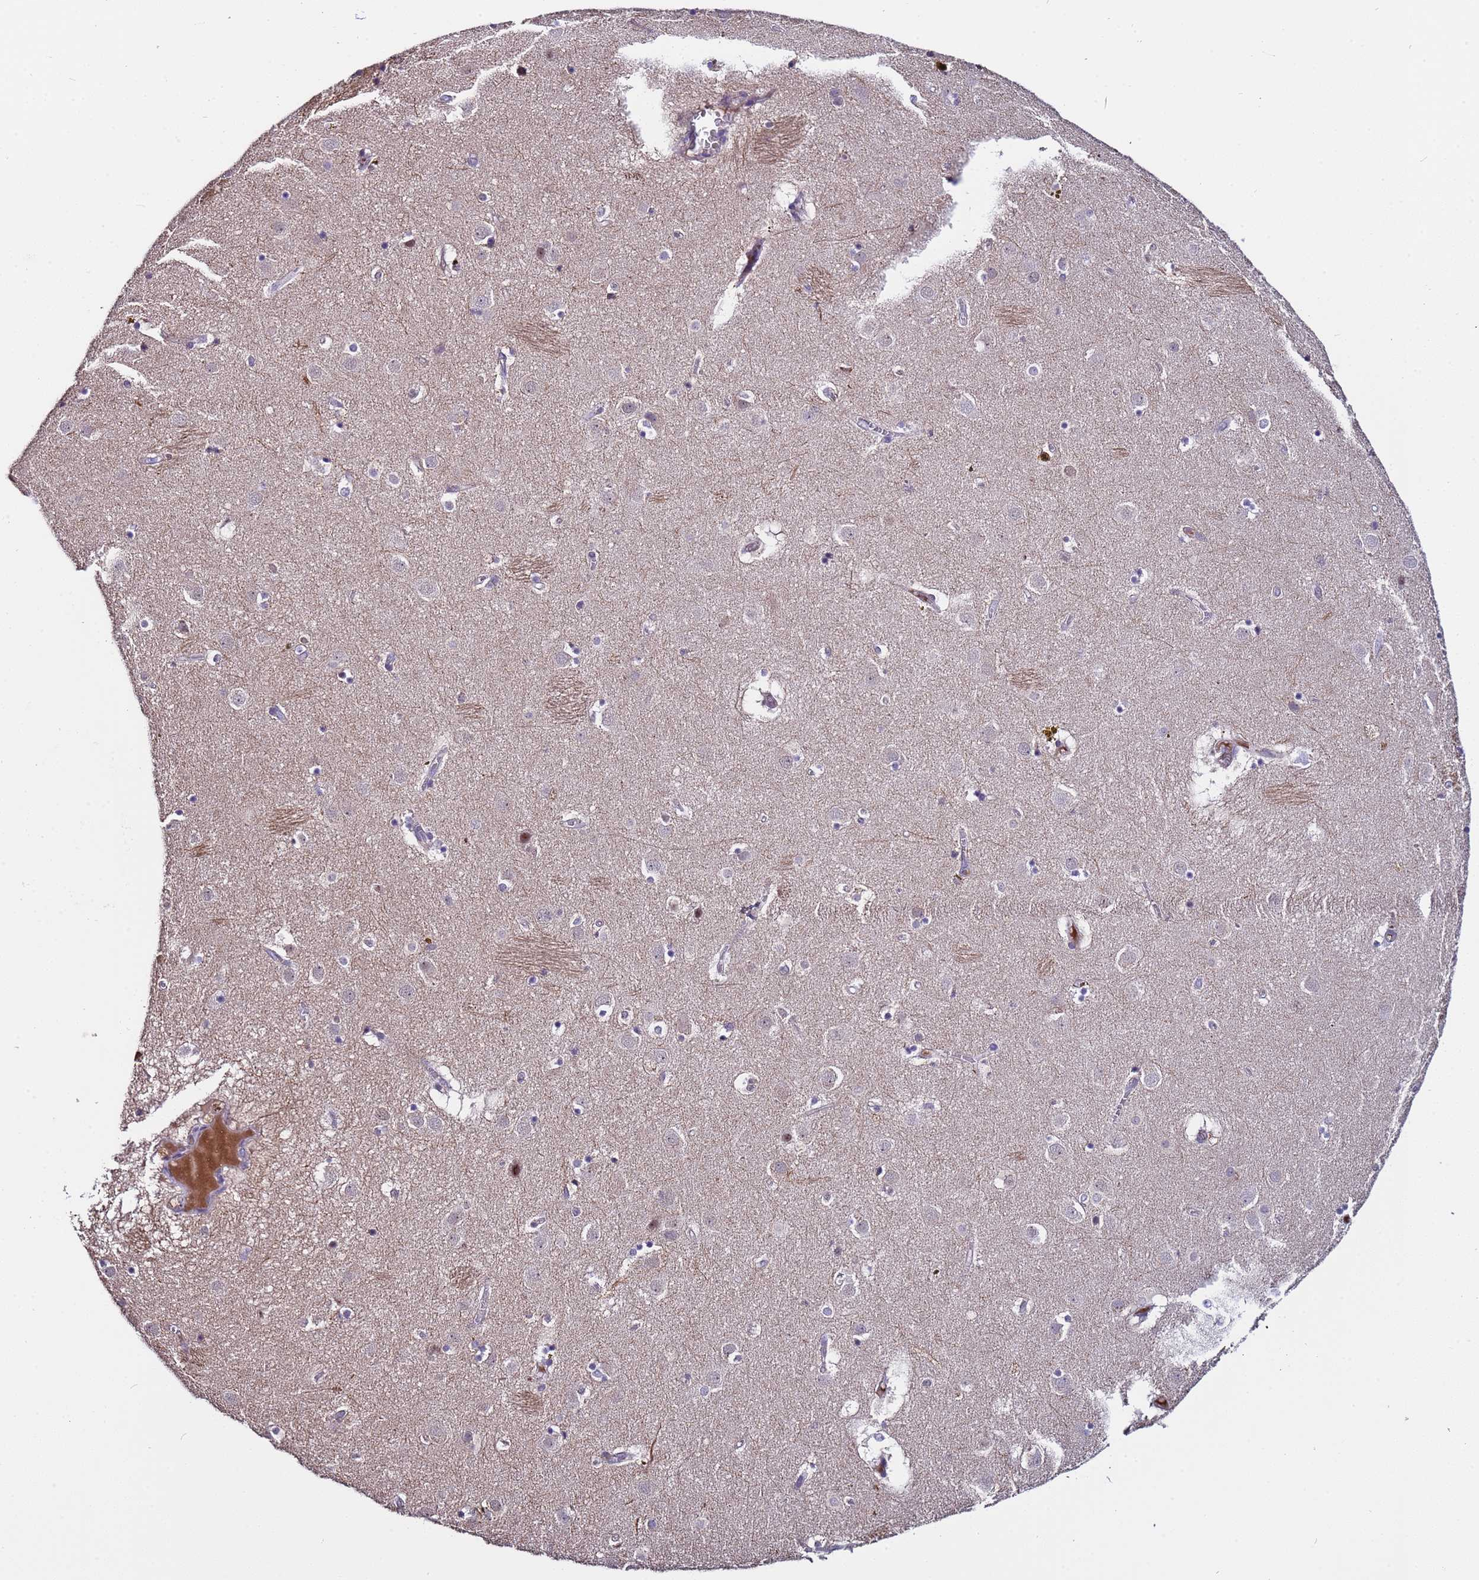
{"staining": {"intensity": "moderate", "quantity": "<25%", "location": "nuclear"}, "tissue": "caudate", "cell_type": "Glial cells", "image_type": "normal", "snomed": [{"axis": "morphology", "description": "Normal tissue, NOS"}, {"axis": "topography", "description": "Lateral ventricle wall"}], "caption": "Immunohistochemistry (DAB (3,3'-diaminobenzidine)) staining of unremarkable caudate displays moderate nuclear protein staining in about <25% of glial cells.", "gene": "ZNF248", "patient": {"sex": "male", "age": 70}}